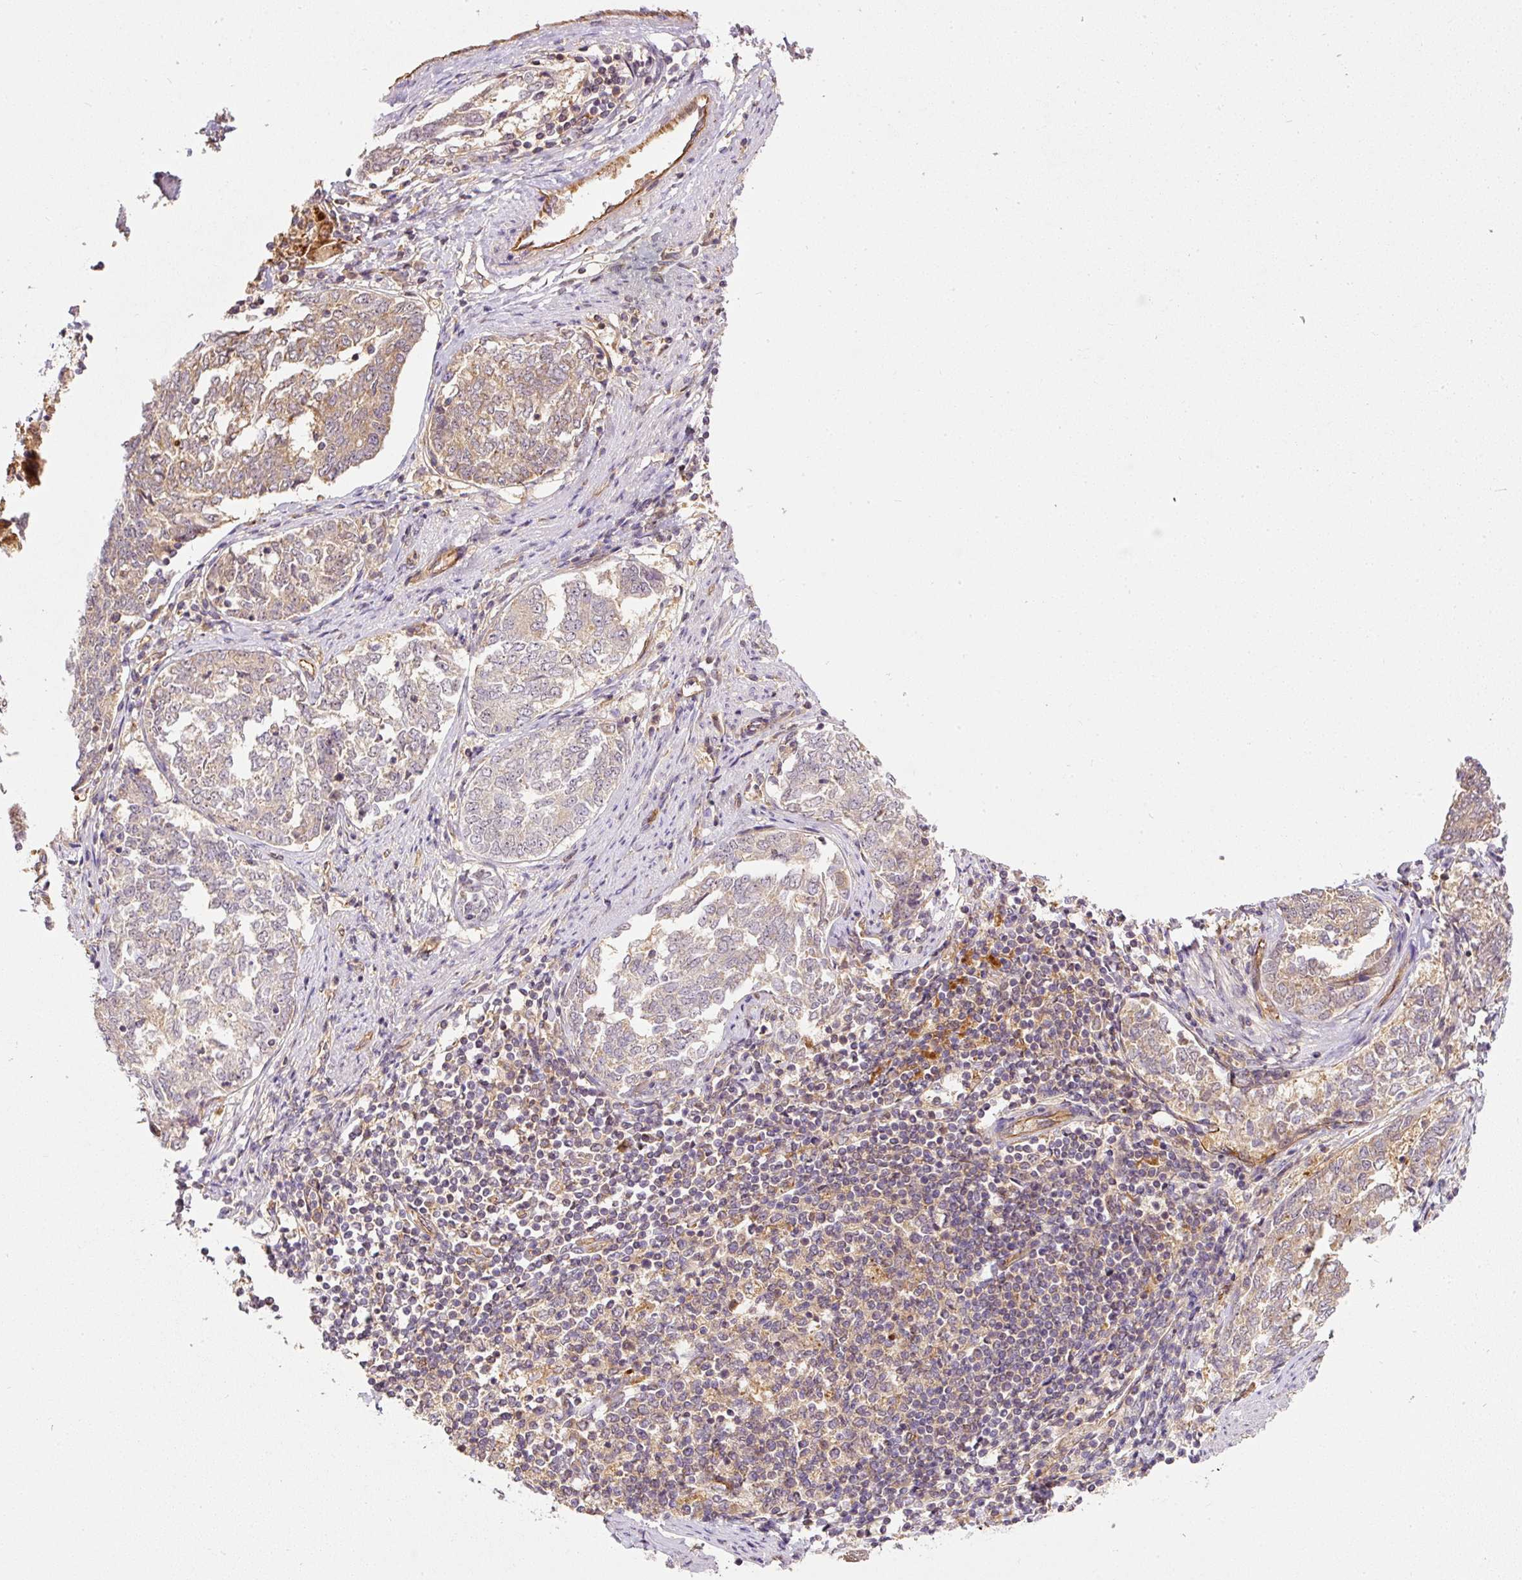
{"staining": {"intensity": "weak", "quantity": "25%-75%", "location": "cytoplasmic/membranous"}, "tissue": "endometrial cancer", "cell_type": "Tumor cells", "image_type": "cancer", "snomed": [{"axis": "morphology", "description": "Adenocarcinoma, NOS"}, {"axis": "topography", "description": "Endometrium"}], "caption": "Human adenocarcinoma (endometrial) stained for a protein (brown) shows weak cytoplasmic/membranous positive staining in about 25%-75% of tumor cells.", "gene": "PCK2", "patient": {"sex": "female", "age": 80}}